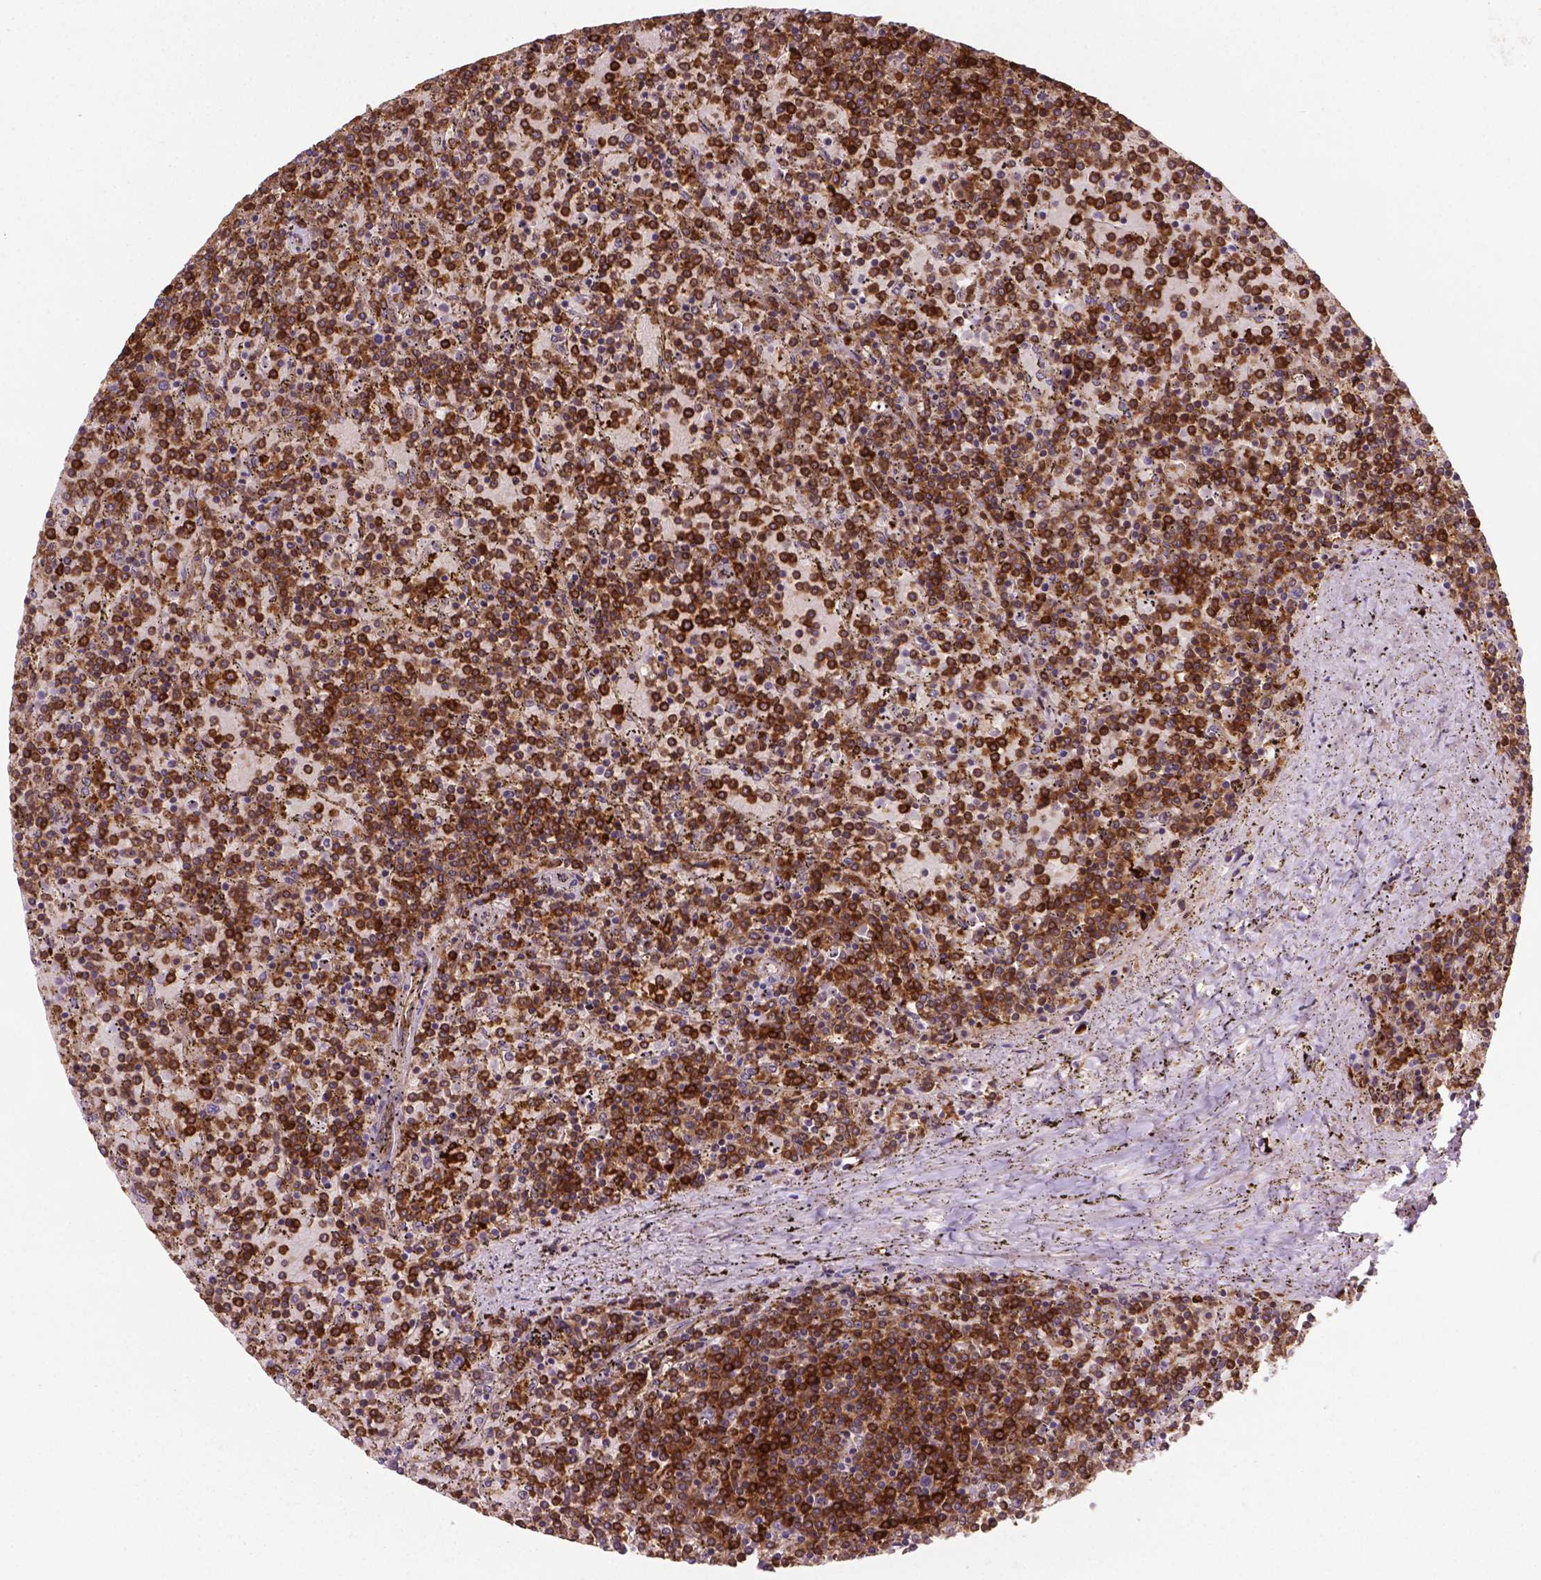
{"staining": {"intensity": "moderate", "quantity": ">75%", "location": "cytoplasmic/membranous,nuclear"}, "tissue": "lymphoma", "cell_type": "Tumor cells", "image_type": "cancer", "snomed": [{"axis": "morphology", "description": "Malignant lymphoma, non-Hodgkin's type, Low grade"}, {"axis": "topography", "description": "Spleen"}], "caption": "Immunohistochemistry of low-grade malignant lymphoma, non-Hodgkin's type demonstrates medium levels of moderate cytoplasmic/membranous and nuclear positivity in approximately >75% of tumor cells.", "gene": "PLIN3", "patient": {"sex": "female", "age": 77}}